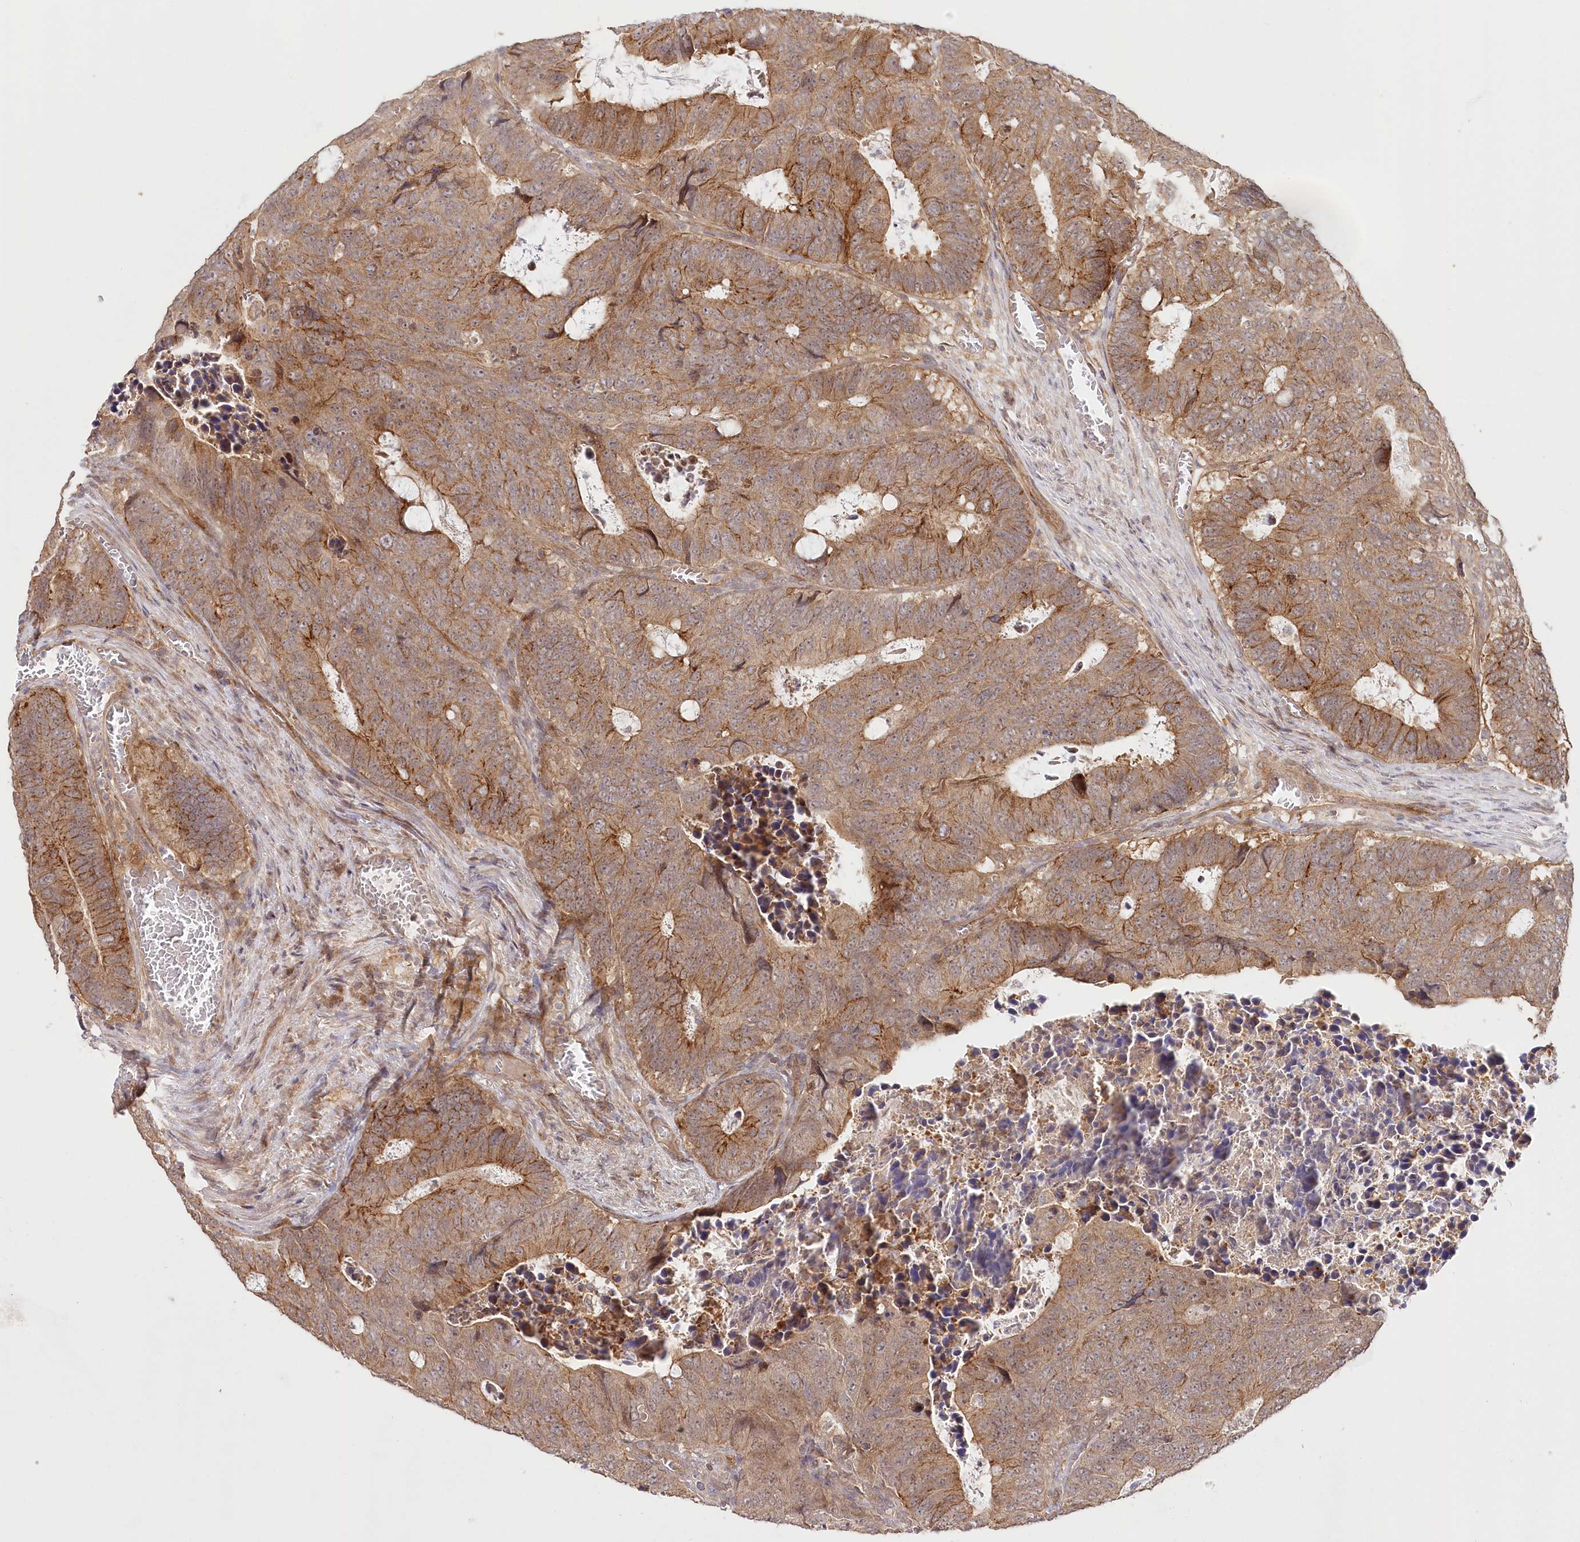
{"staining": {"intensity": "moderate", "quantity": ">75%", "location": "cytoplasmic/membranous"}, "tissue": "colorectal cancer", "cell_type": "Tumor cells", "image_type": "cancer", "snomed": [{"axis": "morphology", "description": "Adenocarcinoma, NOS"}, {"axis": "topography", "description": "Colon"}], "caption": "Colorectal cancer stained for a protein (brown) displays moderate cytoplasmic/membranous positive positivity in approximately >75% of tumor cells.", "gene": "CEP70", "patient": {"sex": "male", "age": 87}}